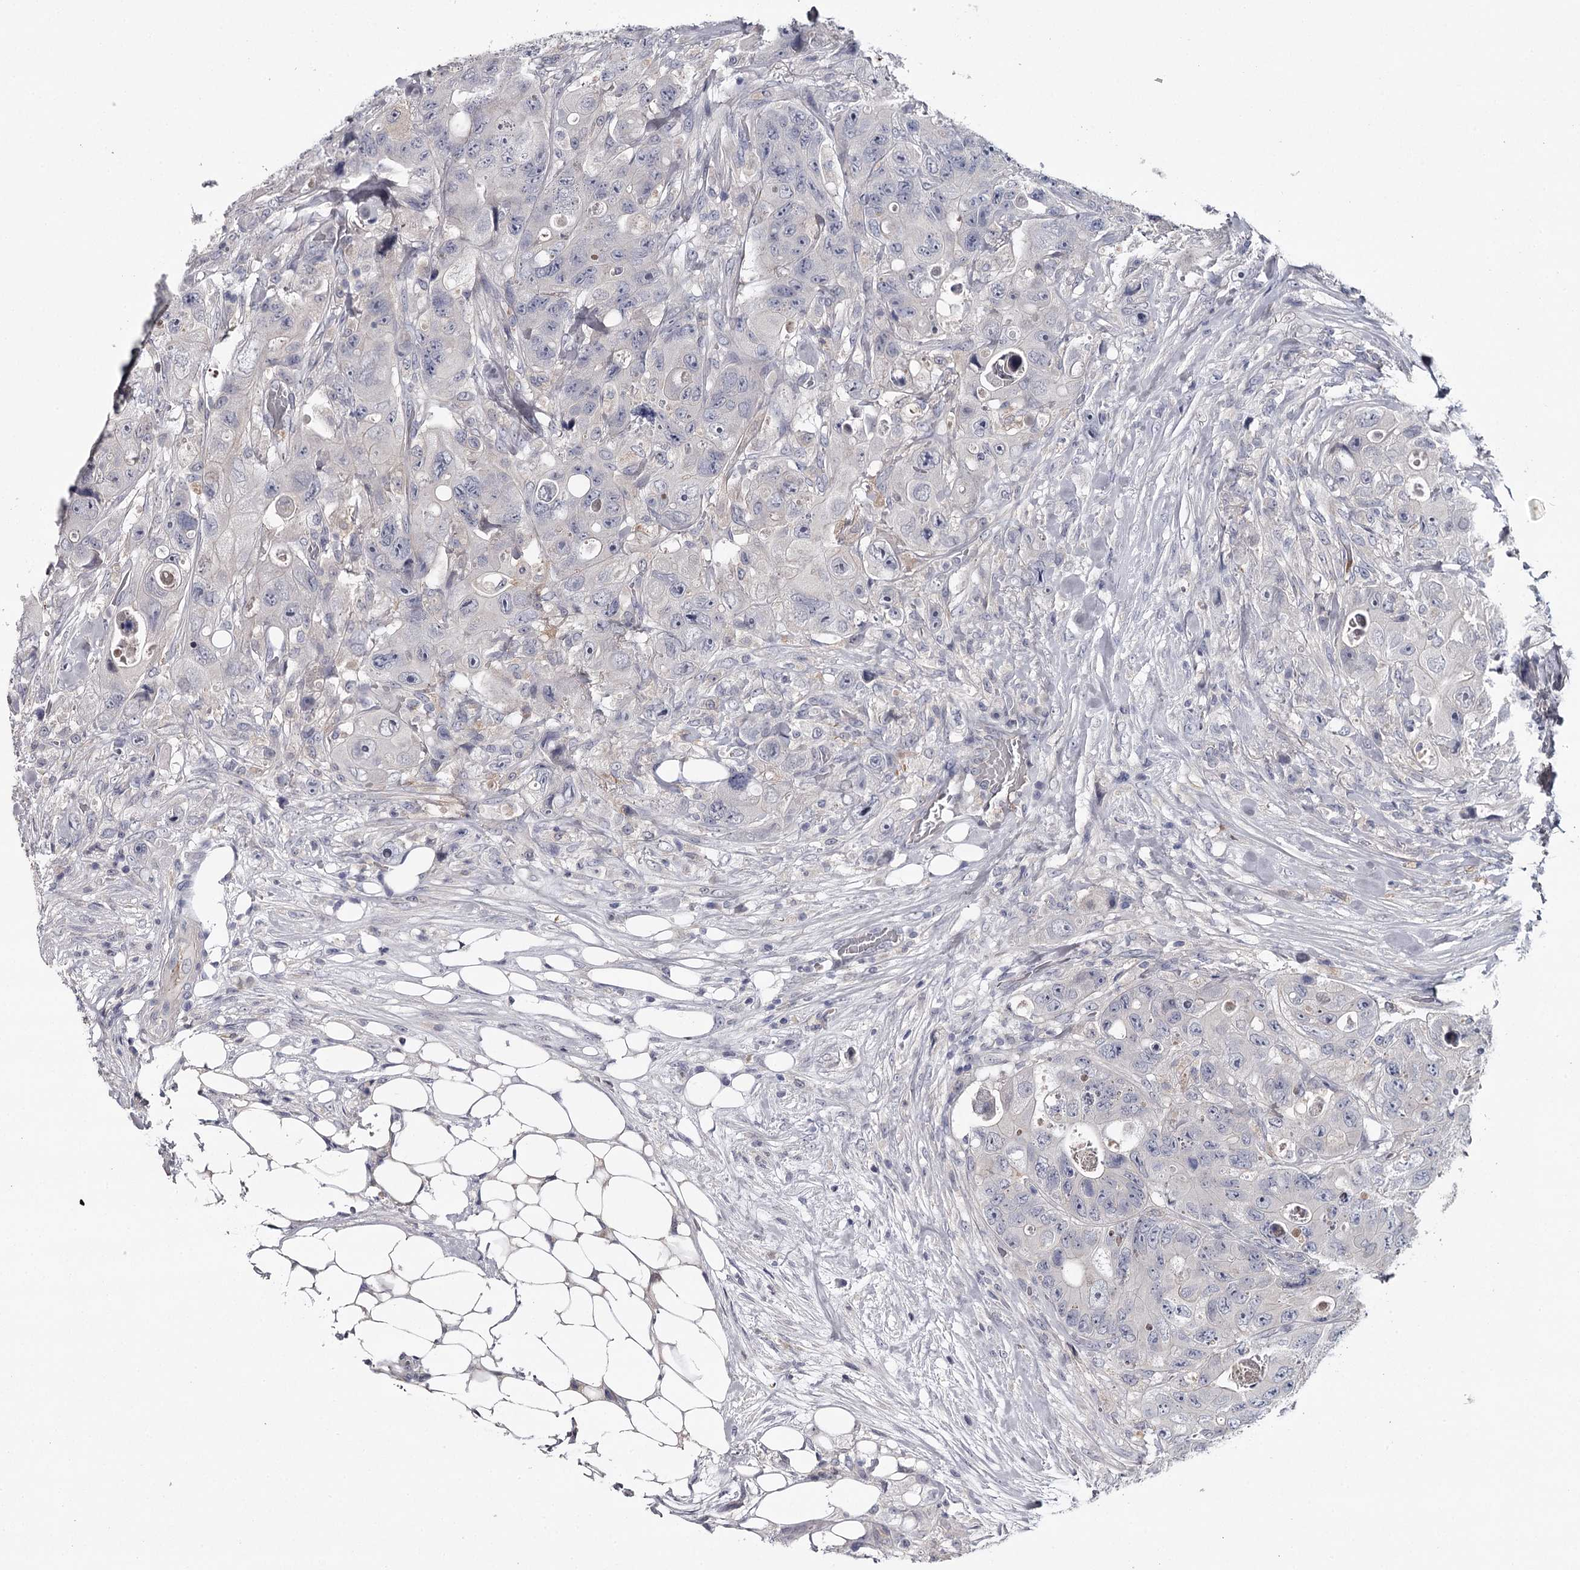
{"staining": {"intensity": "negative", "quantity": "none", "location": "none"}, "tissue": "colorectal cancer", "cell_type": "Tumor cells", "image_type": "cancer", "snomed": [{"axis": "morphology", "description": "Adenocarcinoma, NOS"}, {"axis": "topography", "description": "Colon"}], "caption": "A micrograph of adenocarcinoma (colorectal) stained for a protein reveals no brown staining in tumor cells.", "gene": "FDXACB1", "patient": {"sex": "female", "age": 46}}